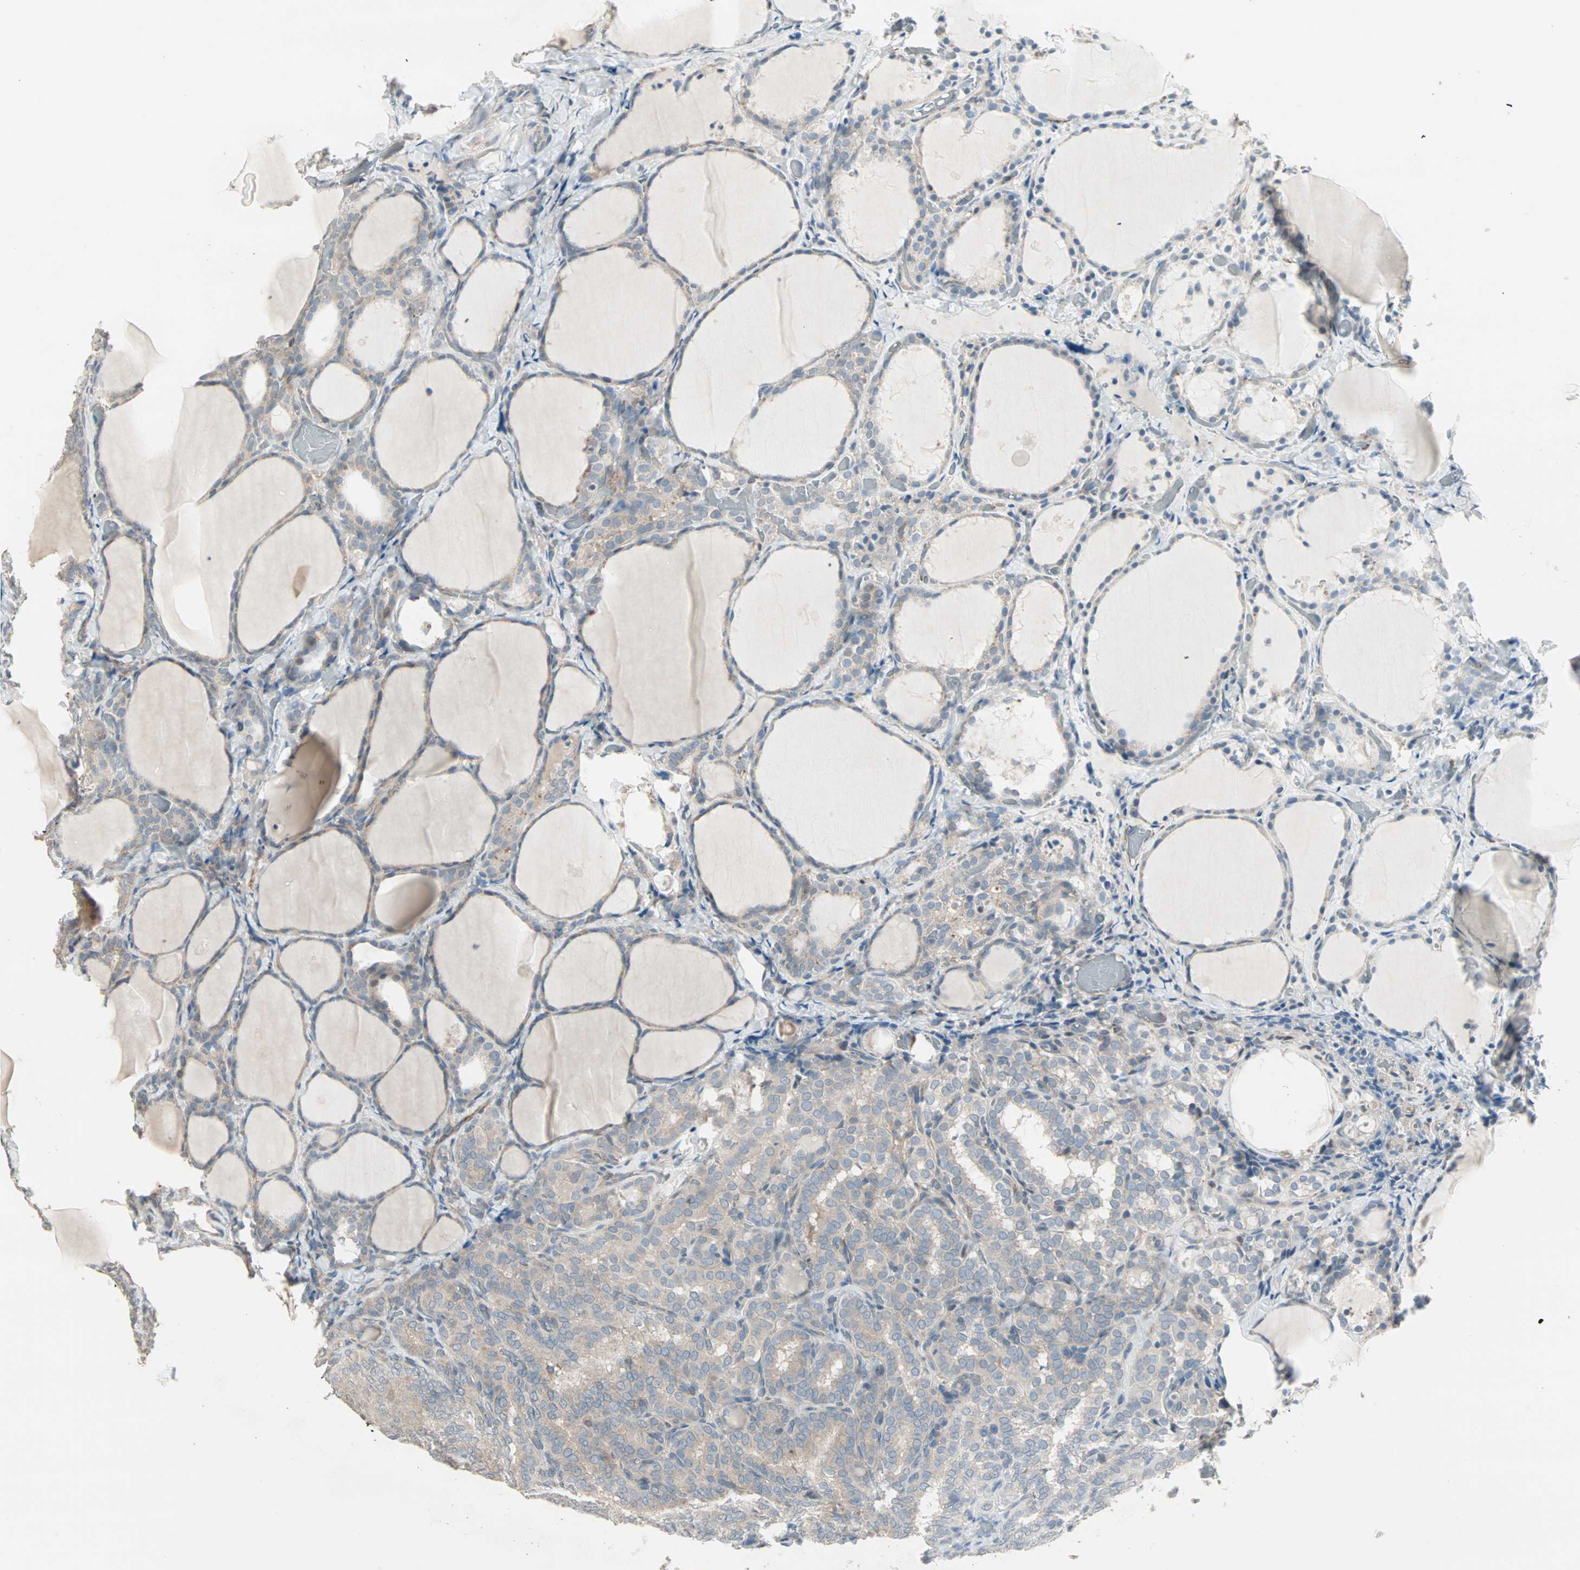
{"staining": {"intensity": "weak", "quantity": ">75%", "location": "cytoplasmic/membranous"}, "tissue": "thyroid cancer", "cell_type": "Tumor cells", "image_type": "cancer", "snomed": [{"axis": "morphology", "description": "Normal tissue, NOS"}, {"axis": "morphology", "description": "Papillary adenocarcinoma, NOS"}, {"axis": "topography", "description": "Thyroid gland"}], "caption": "Human papillary adenocarcinoma (thyroid) stained with a protein marker shows weak staining in tumor cells.", "gene": "ZFP36", "patient": {"sex": "female", "age": 30}}